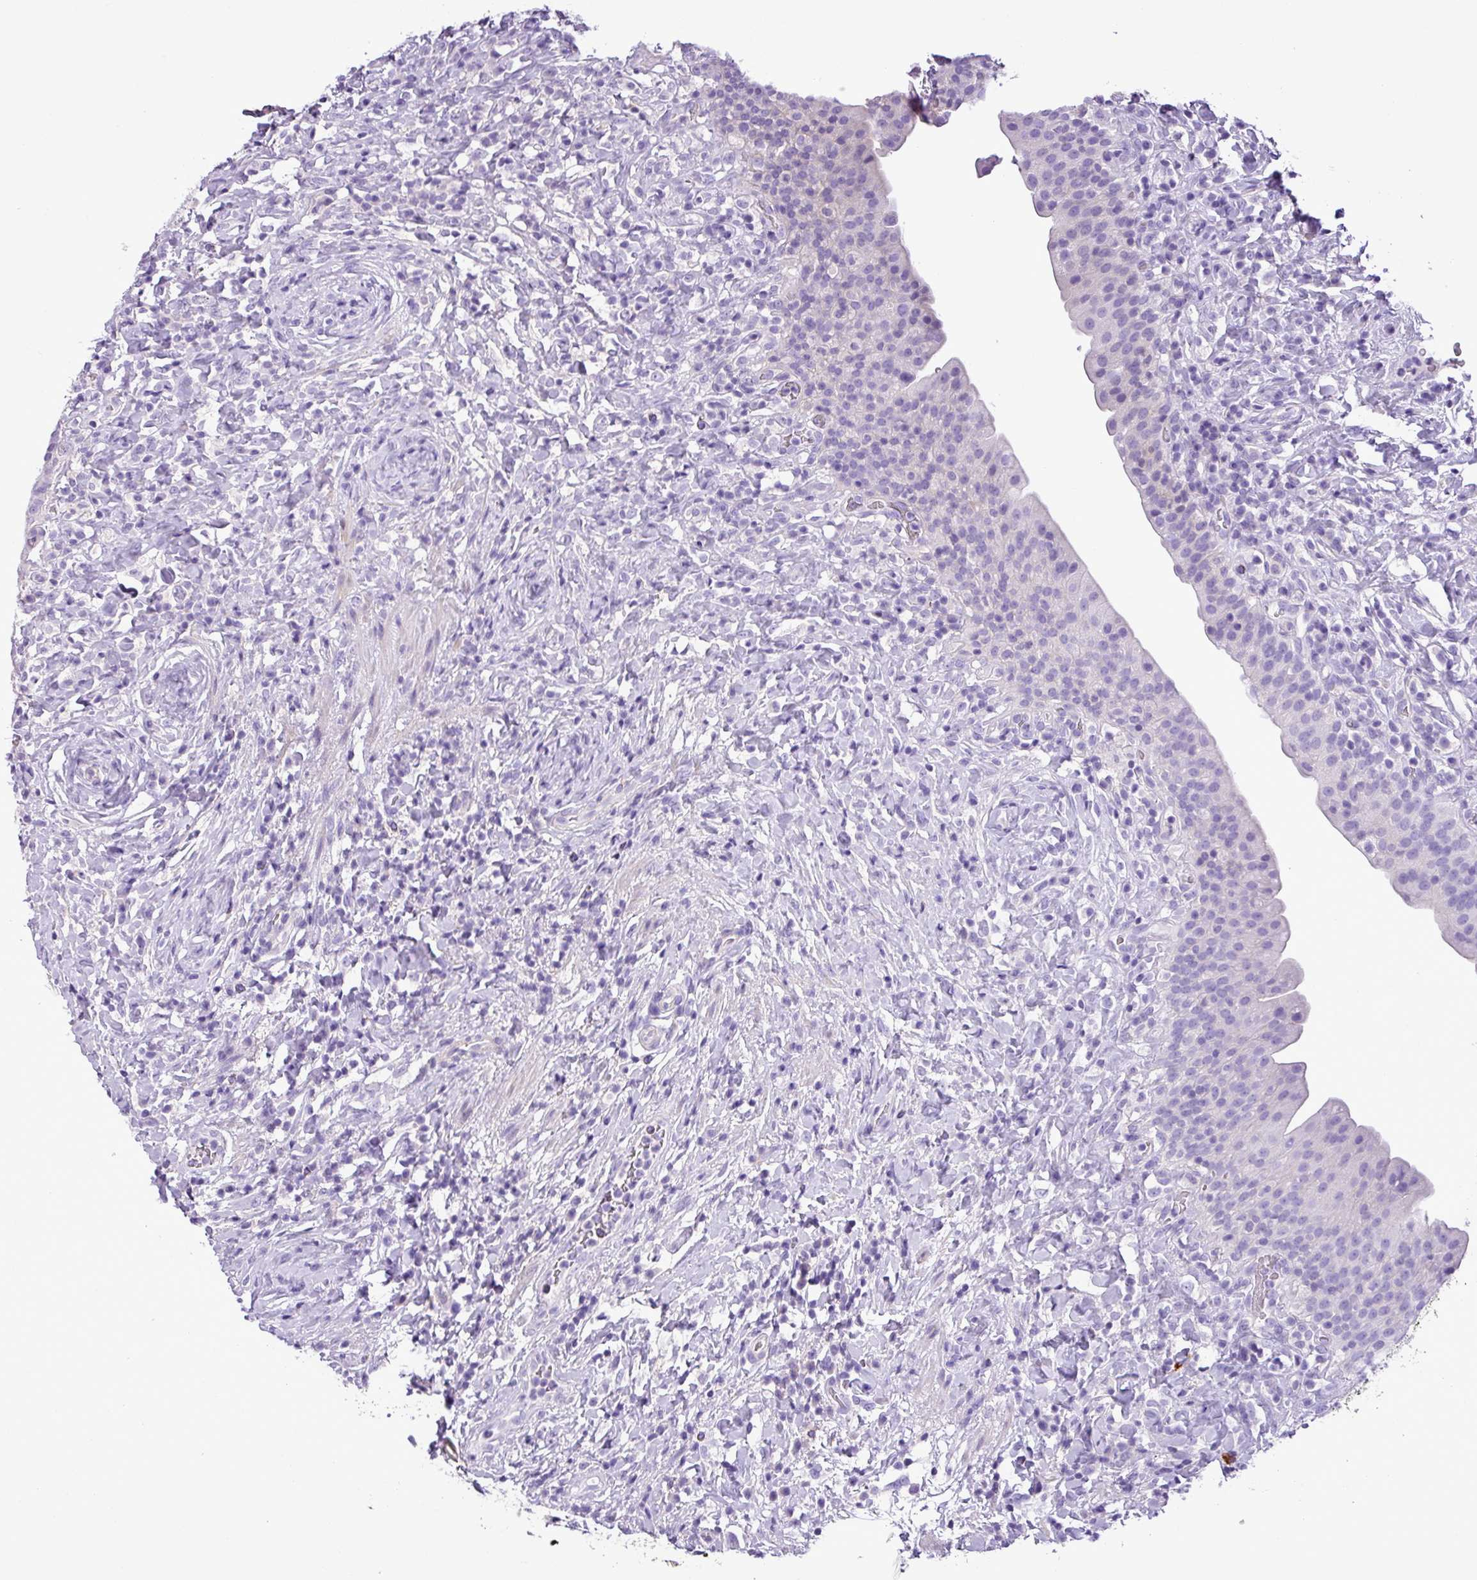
{"staining": {"intensity": "negative", "quantity": "none", "location": "none"}, "tissue": "urinary bladder", "cell_type": "Urothelial cells", "image_type": "normal", "snomed": [{"axis": "morphology", "description": "Normal tissue, NOS"}, {"axis": "morphology", "description": "Inflammation, NOS"}, {"axis": "topography", "description": "Urinary bladder"}], "caption": "Urothelial cells are negative for brown protein staining in normal urinary bladder. (DAB immunohistochemistry with hematoxylin counter stain).", "gene": "ZNF334", "patient": {"sex": "male", "age": 64}}